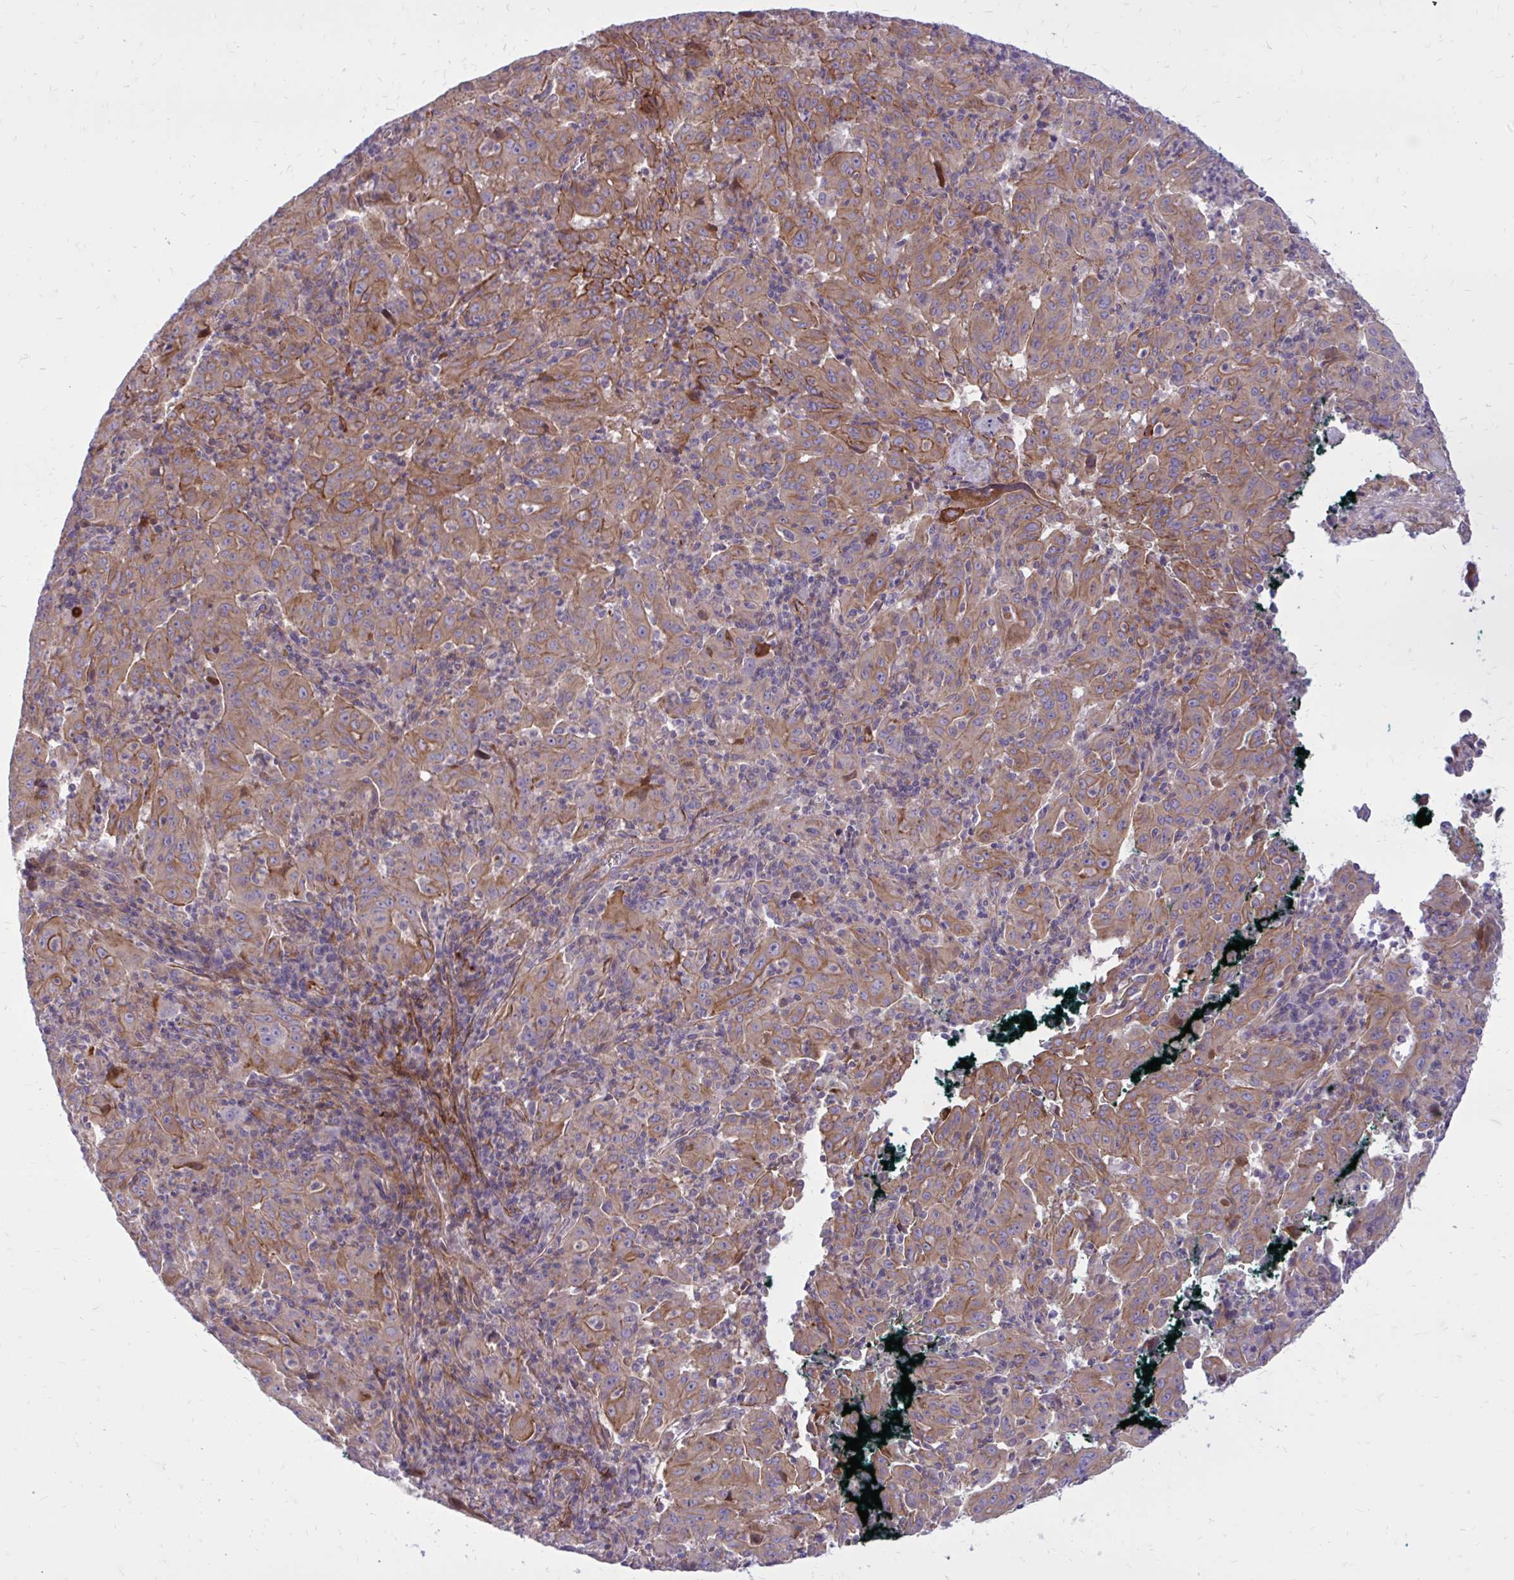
{"staining": {"intensity": "moderate", "quantity": "25%-75%", "location": "cytoplasmic/membranous"}, "tissue": "pancreatic cancer", "cell_type": "Tumor cells", "image_type": "cancer", "snomed": [{"axis": "morphology", "description": "Adenocarcinoma, NOS"}, {"axis": "topography", "description": "Pancreas"}], "caption": "A medium amount of moderate cytoplasmic/membranous staining is identified in approximately 25%-75% of tumor cells in adenocarcinoma (pancreatic) tissue.", "gene": "FAP", "patient": {"sex": "male", "age": 63}}